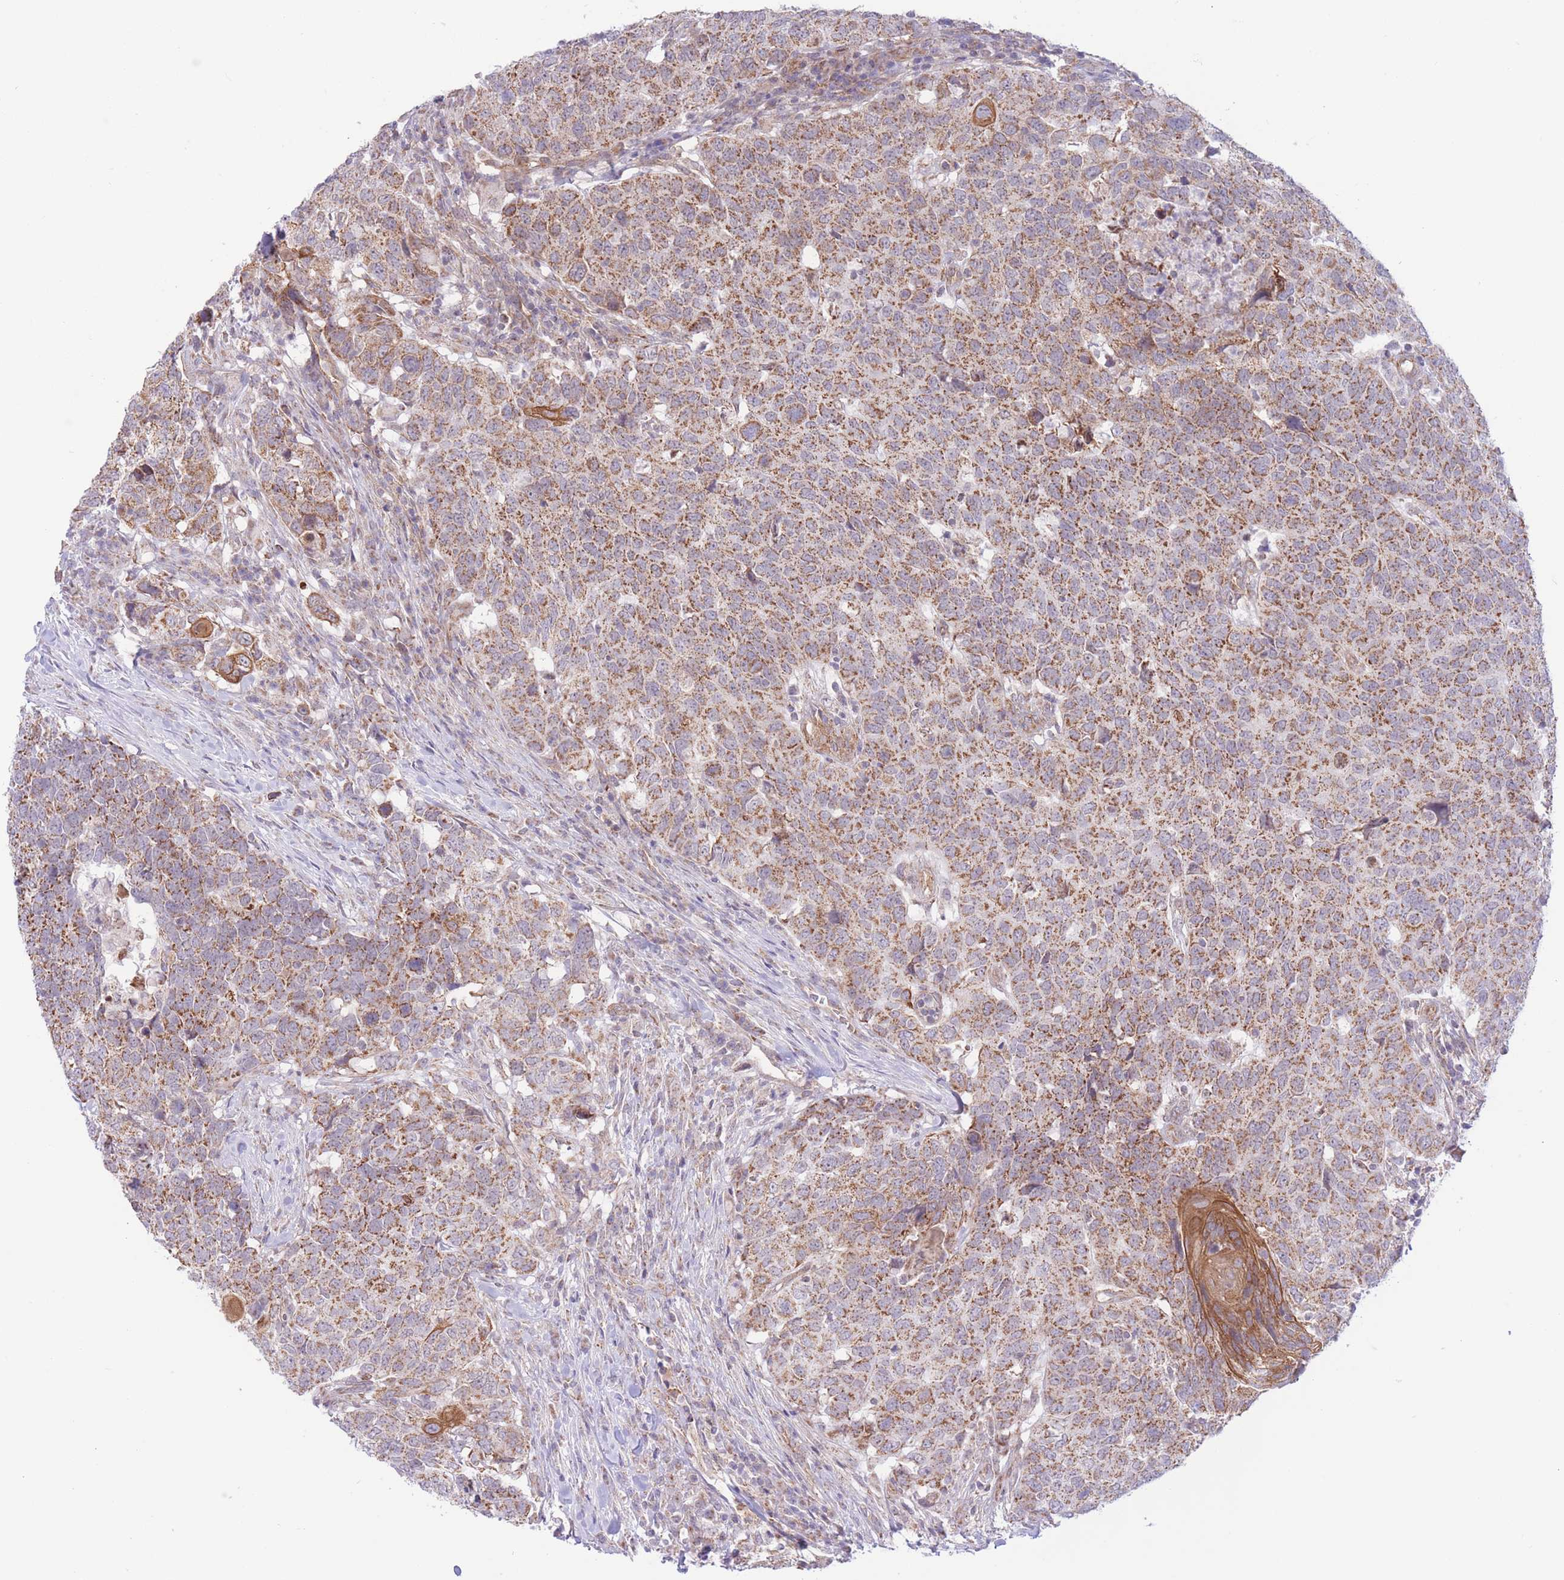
{"staining": {"intensity": "moderate", "quantity": ">75%", "location": "cytoplasmic/membranous"}, "tissue": "head and neck cancer", "cell_type": "Tumor cells", "image_type": "cancer", "snomed": [{"axis": "morphology", "description": "Normal tissue, NOS"}, {"axis": "morphology", "description": "Squamous cell carcinoma, NOS"}, {"axis": "topography", "description": "Skeletal muscle"}, {"axis": "topography", "description": "Vascular tissue"}, {"axis": "topography", "description": "Peripheral nerve tissue"}, {"axis": "topography", "description": "Head-Neck"}], "caption": "Head and neck cancer was stained to show a protein in brown. There is medium levels of moderate cytoplasmic/membranous expression in about >75% of tumor cells. The staining was performed using DAB to visualize the protein expression in brown, while the nuclei were stained in blue with hematoxylin (Magnification: 20x).", "gene": "MRPS31", "patient": {"sex": "male", "age": 66}}